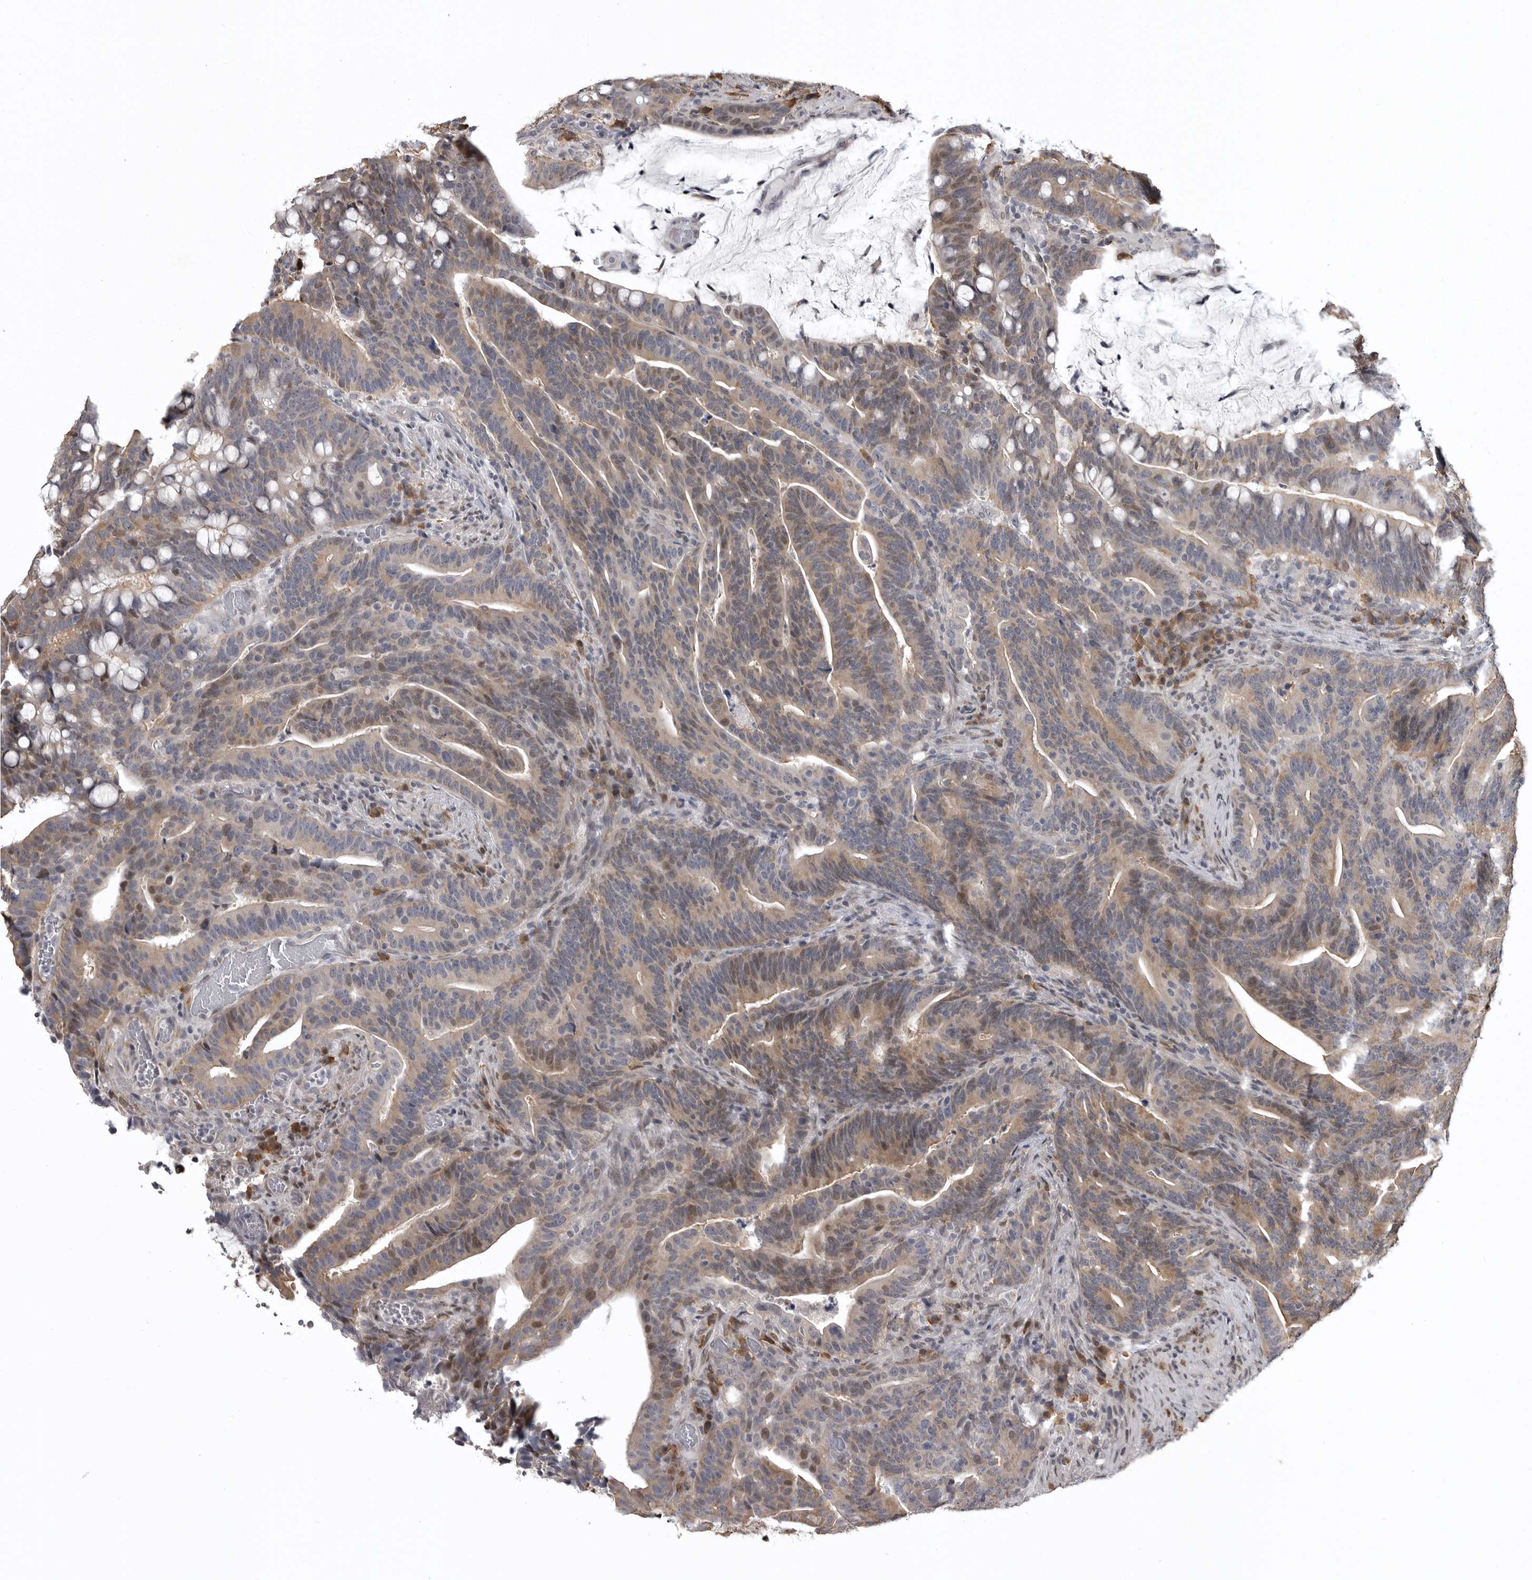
{"staining": {"intensity": "weak", "quantity": ">75%", "location": "cytoplasmic/membranous"}, "tissue": "colorectal cancer", "cell_type": "Tumor cells", "image_type": "cancer", "snomed": [{"axis": "morphology", "description": "Adenocarcinoma, NOS"}, {"axis": "topography", "description": "Colon"}], "caption": "Approximately >75% of tumor cells in colorectal cancer exhibit weak cytoplasmic/membranous protein positivity as visualized by brown immunohistochemical staining.", "gene": "SNX16", "patient": {"sex": "female", "age": 66}}